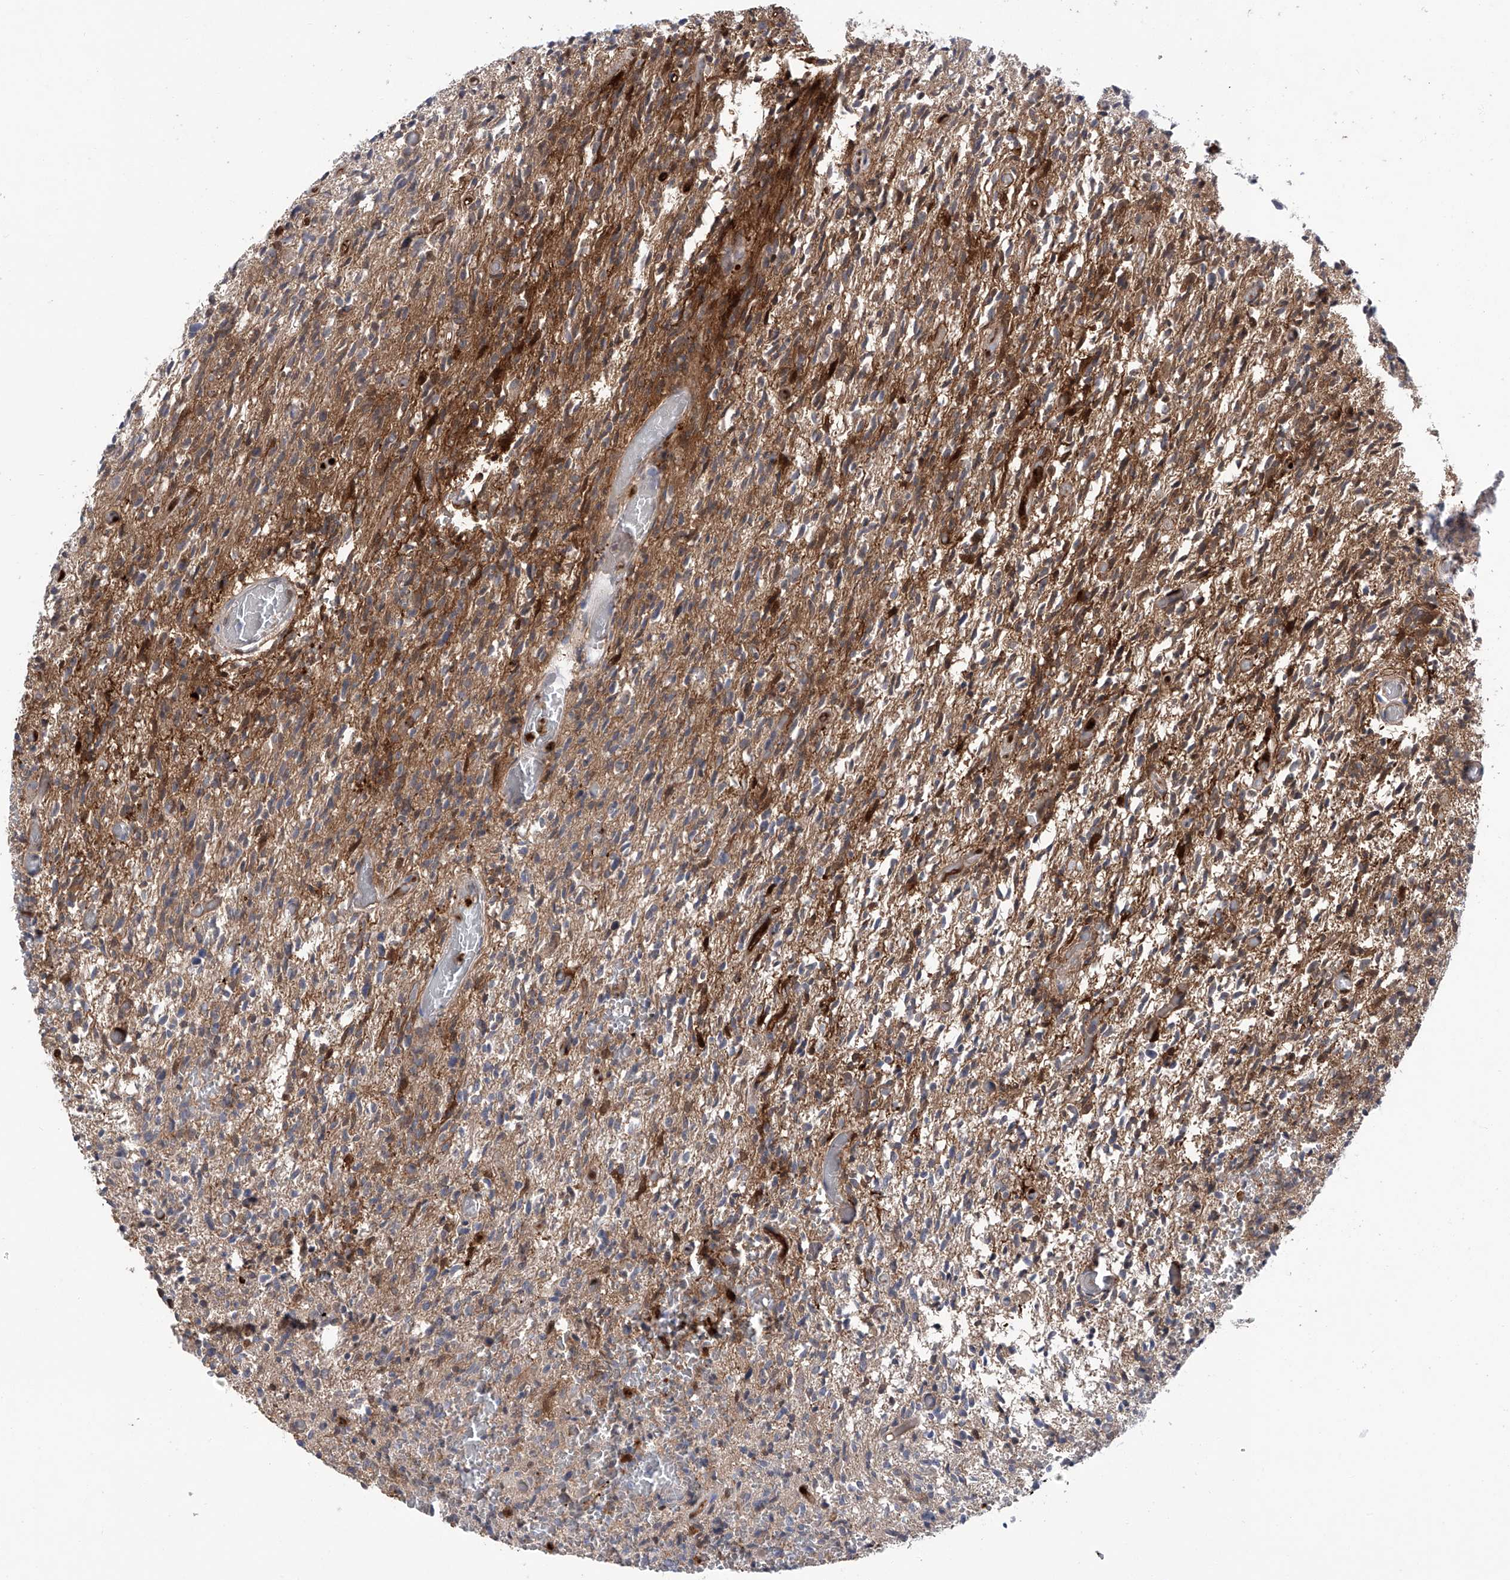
{"staining": {"intensity": "negative", "quantity": "none", "location": "none"}, "tissue": "glioma", "cell_type": "Tumor cells", "image_type": "cancer", "snomed": [{"axis": "morphology", "description": "Glioma, malignant, High grade"}, {"axis": "topography", "description": "Brain"}], "caption": "Human malignant glioma (high-grade) stained for a protein using immunohistochemistry reveals no expression in tumor cells.", "gene": "PHF20", "patient": {"sex": "female", "age": 57}}